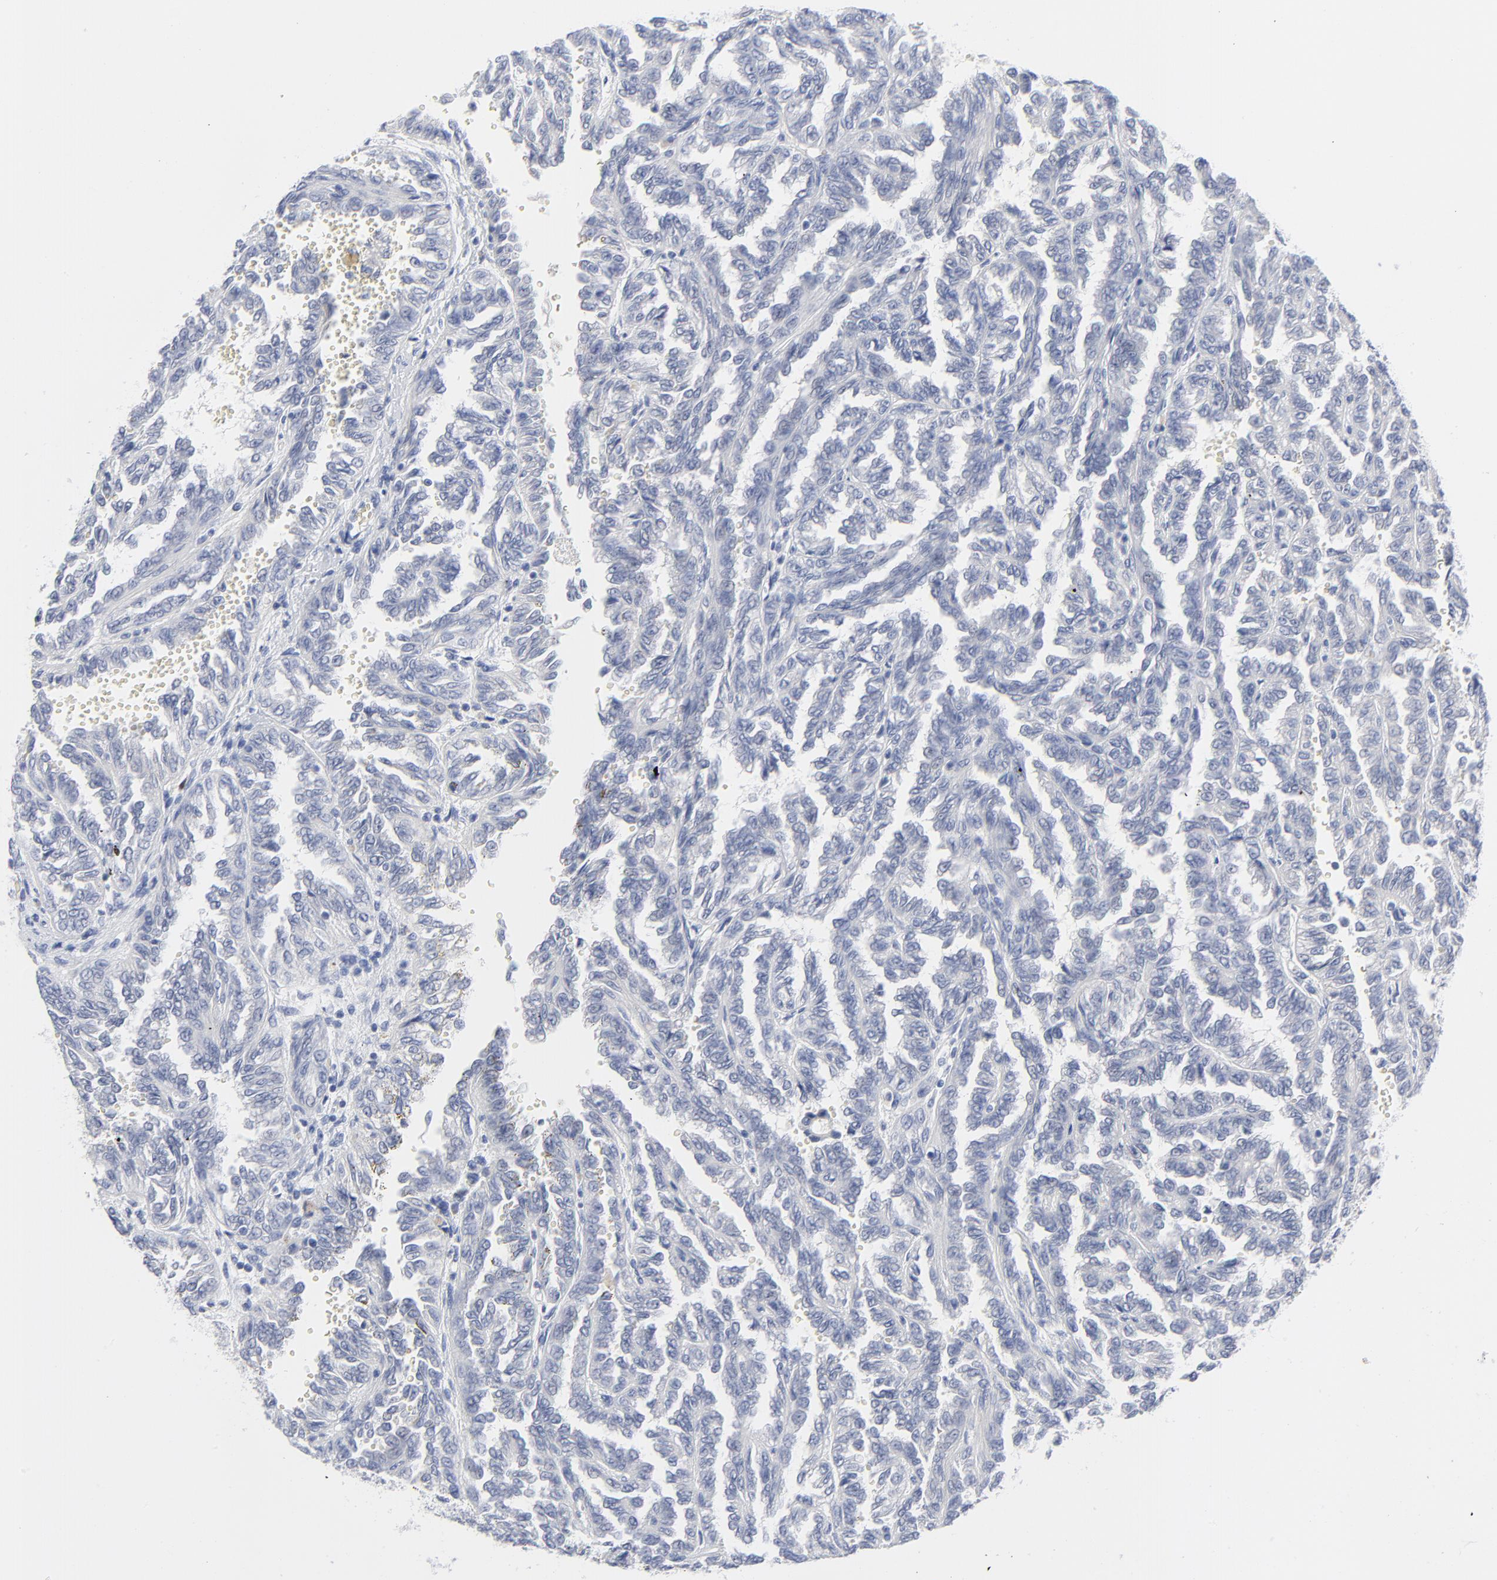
{"staining": {"intensity": "negative", "quantity": "none", "location": "none"}, "tissue": "renal cancer", "cell_type": "Tumor cells", "image_type": "cancer", "snomed": [{"axis": "morphology", "description": "Inflammation, NOS"}, {"axis": "morphology", "description": "Adenocarcinoma, NOS"}, {"axis": "topography", "description": "Kidney"}], "caption": "IHC photomicrograph of neoplastic tissue: human adenocarcinoma (renal) stained with DAB demonstrates no significant protein expression in tumor cells.", "gene": "CLEC4G", "patient": {"sex": "male", "age": 68}}